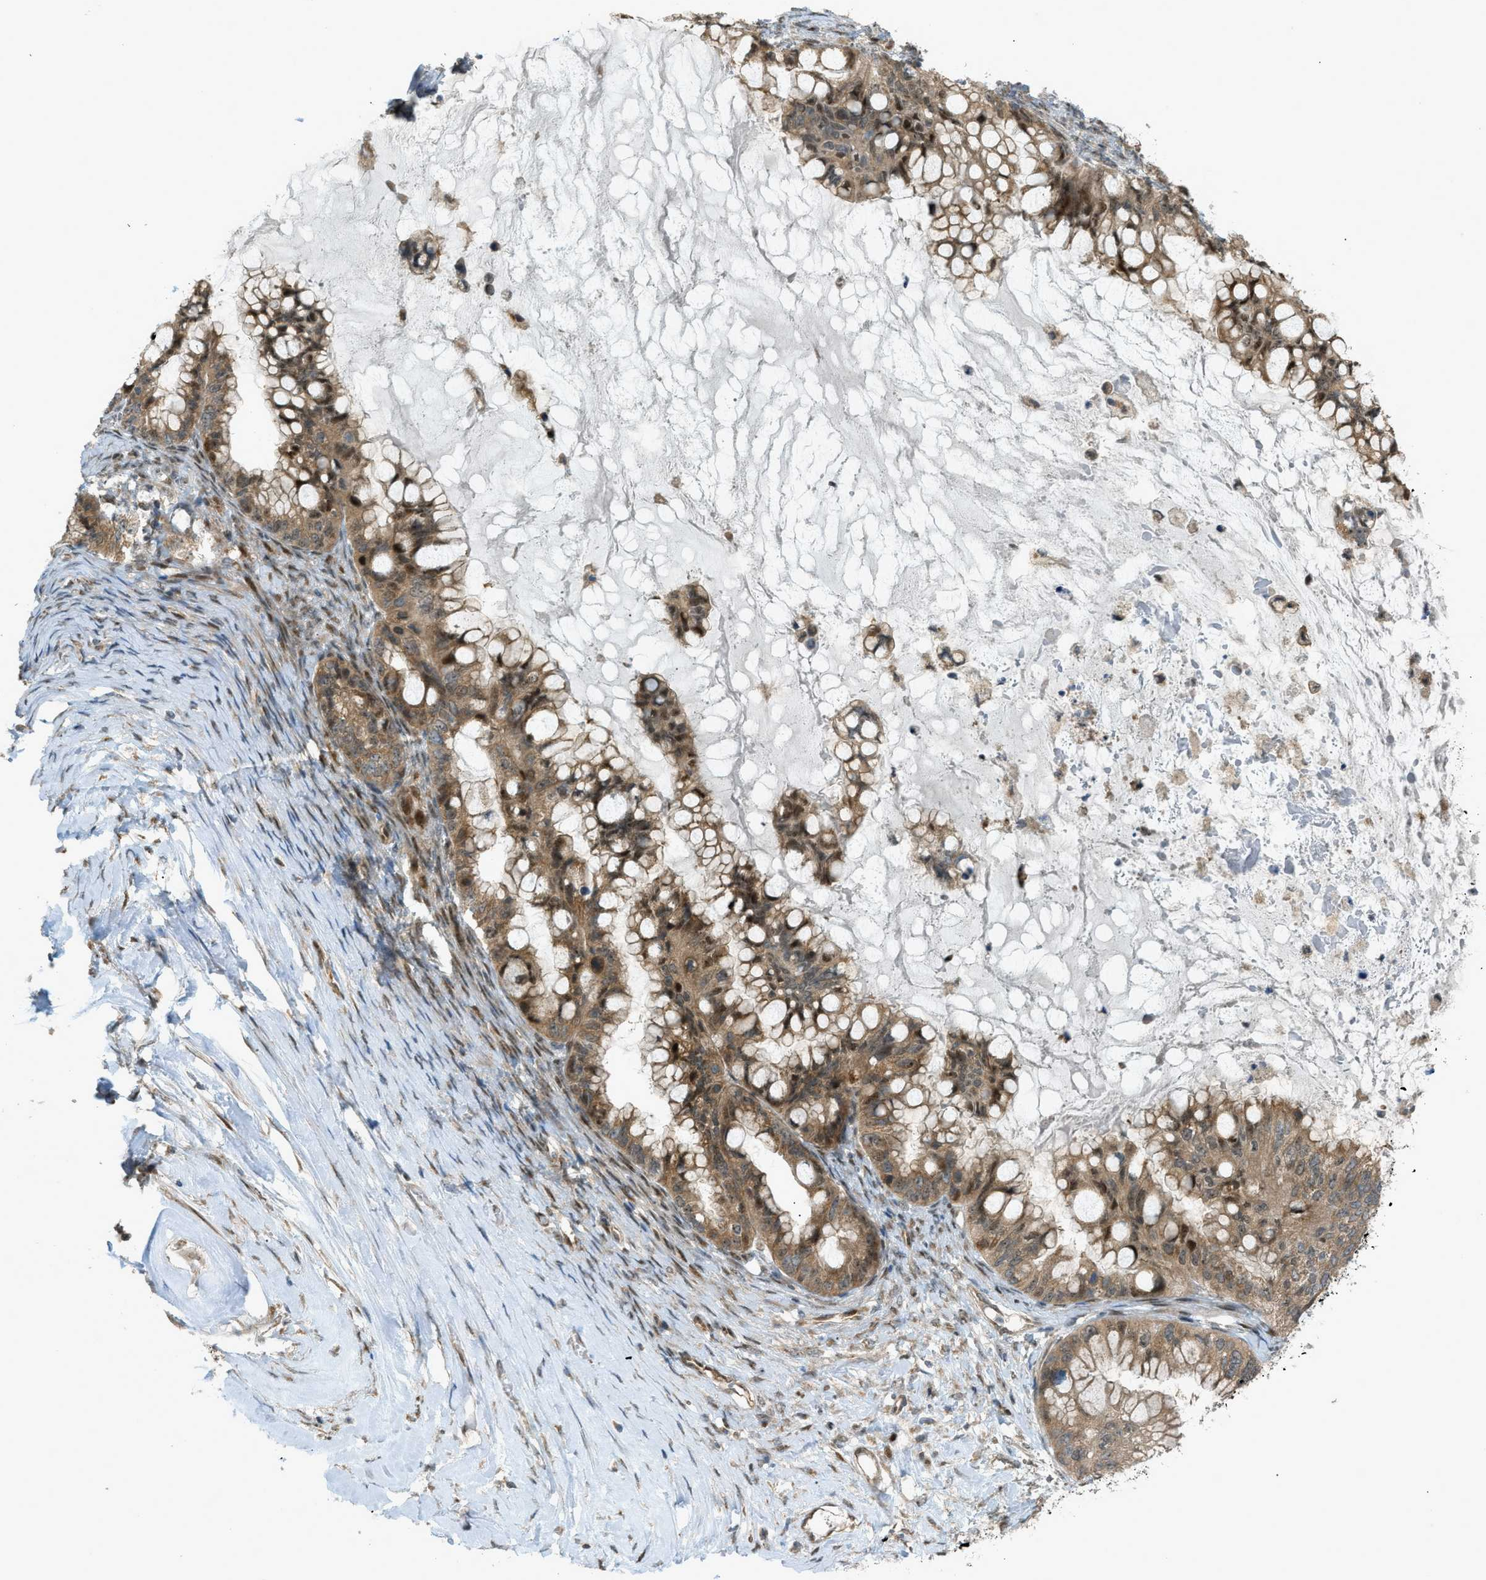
{"staining": {"intensity": "moderate", "quantity": ">75%", "location": "cytoplasmic/membranous,nuclear"}, "tissue": "ovarian cancer", "cell_type": "Tumor cells", "image_type": "cancer", "snomed": [{"axis": "morphology", "description": "Cystadenocarcinoma, mucinous, NOS"}, {"axis": "topography", "description": "Ovary"}], "caption": "Tumor cells exhibit moderate cytoplasmic/membranous and nuclear positivity in approximately >75% of cells in ovarian mucinous cystadenocarcinoma. Immunohistochemistry stains the protein in brown and the nuclei are stained blue.", "gene": "CCDC186", "patient": {"sex": "female", "age": 80}}